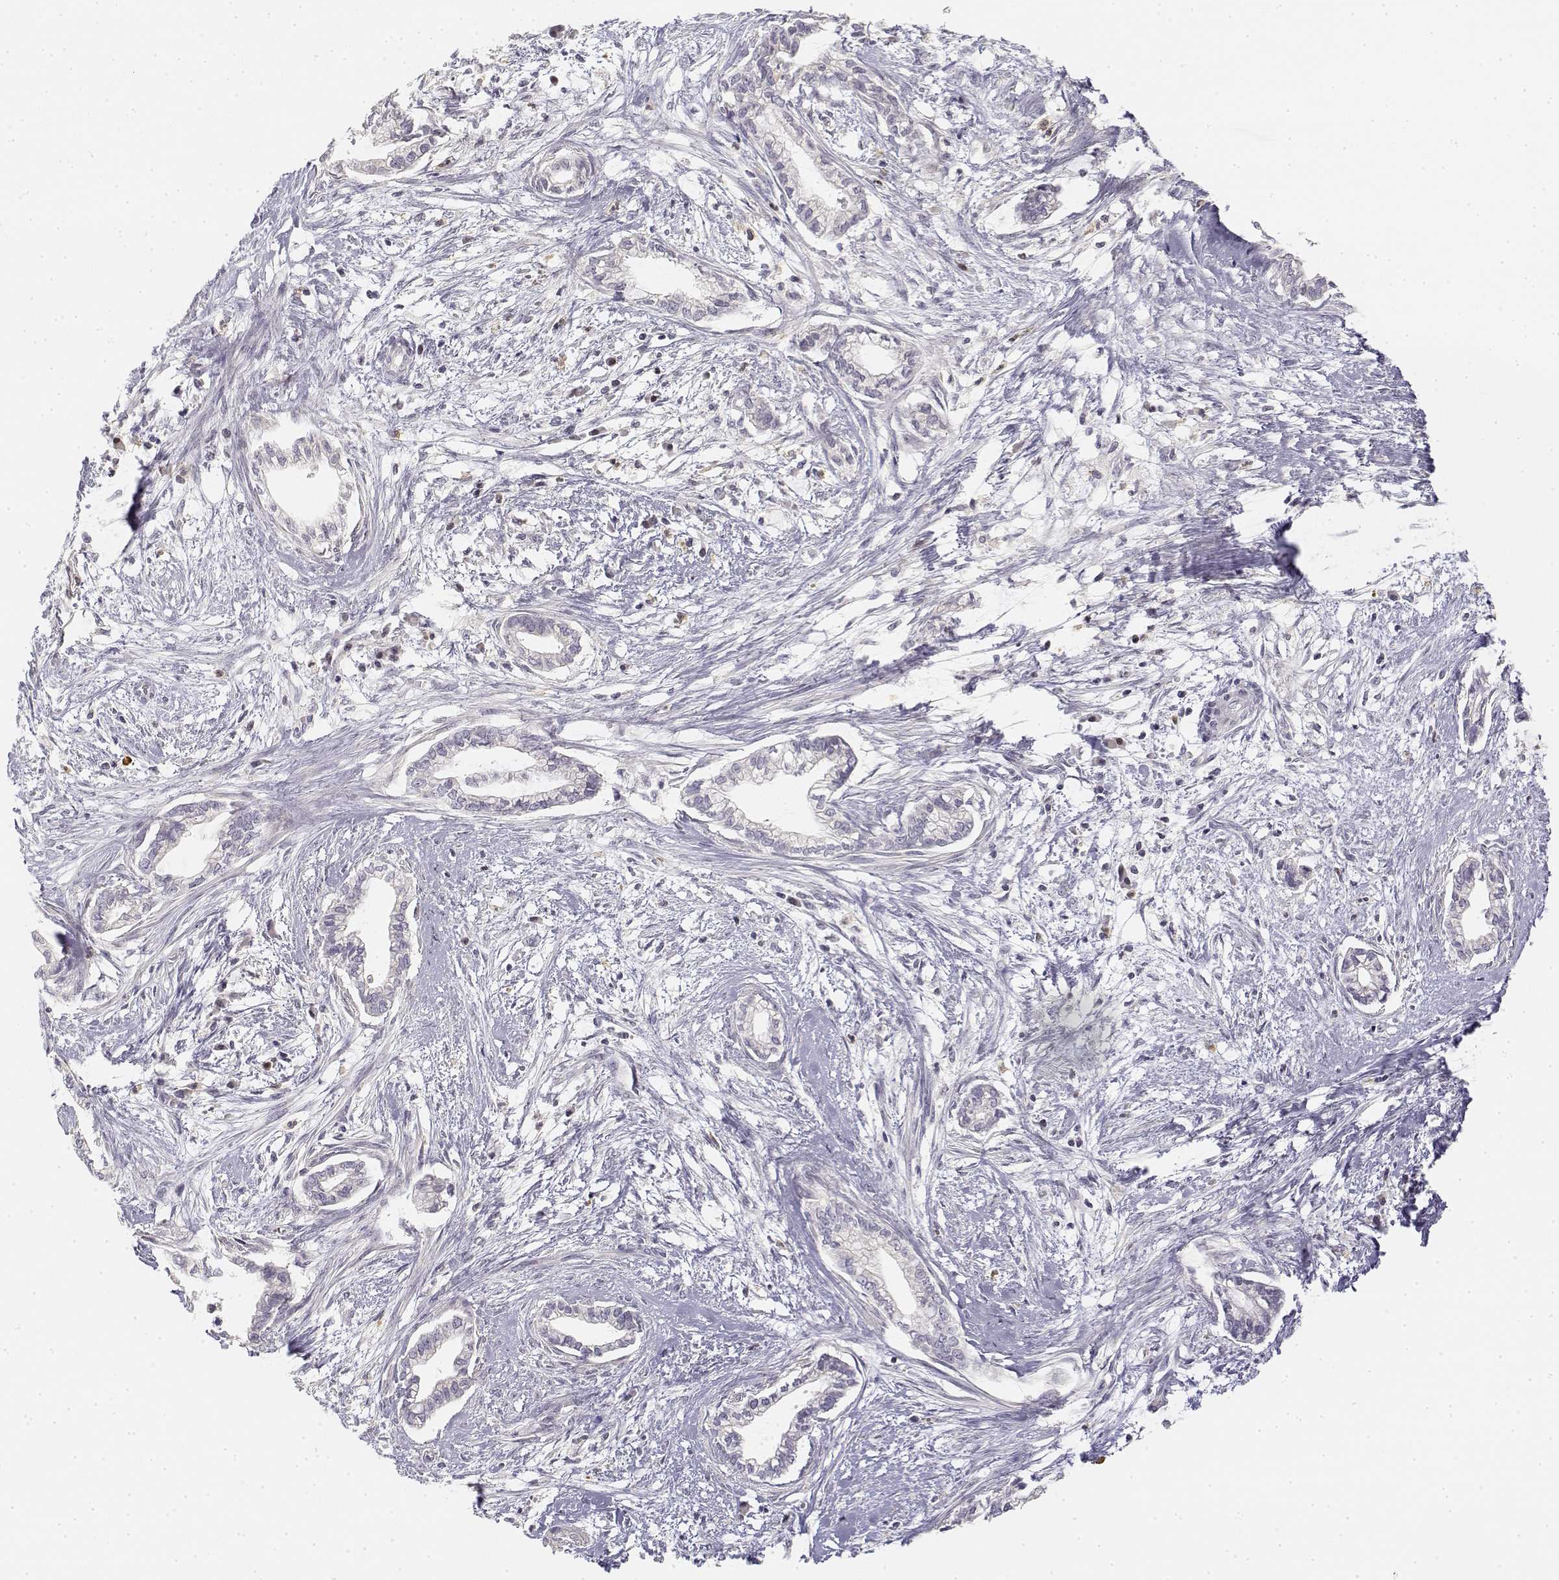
{"staining": {"intensity": "negative", "quantity": "none", "location": "none"}, "tissue": "cervical cancer", "cell_type": "Tumor cells", "image_type": "cancer", "snomed": [{"axis": "morphology", "description": "Adenocarcinoma, NOS"}, {"axis": "topography", "description": "Cervix"}], "caption": "Photomicrograph shows no protein expression in tumor cells of cervical adenocarcinoma tissue.", "gene": "GLIPR1L2", "patient": {"sex": "female", "age": 62}}